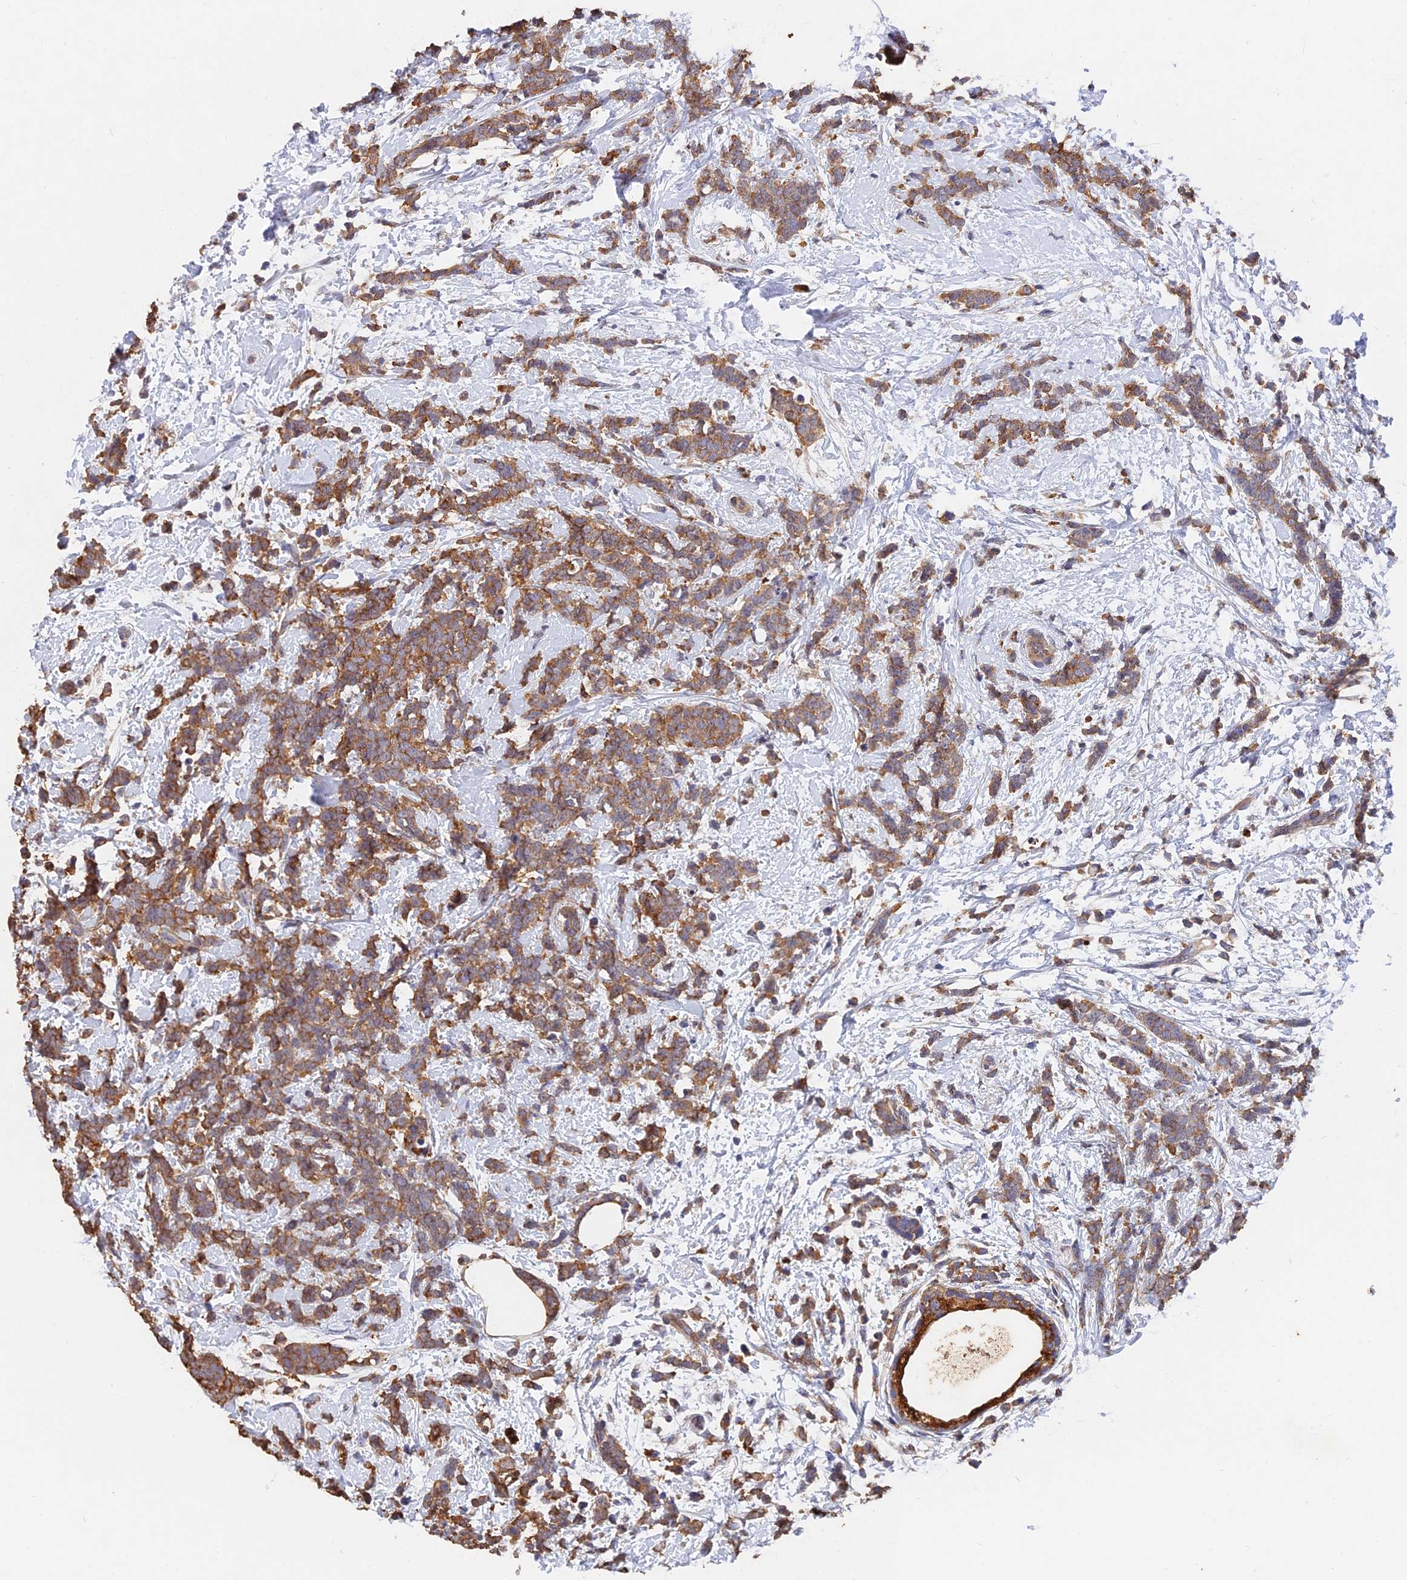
{"staining": {"intensity": "moderate", "quantity": ">75%", "location": "cytoplasmic/membranous"}, "tissue": "breast cancer", "cell_type": "Tumor cells", "image_type": "cancer", "snomed": [{"axis": "morphology", "description": "Lobular carcinoma"}, {"axis": "topography", "description": "Breast"}], "caption": "Immunohistochemistry (IHC) of breast cancer (lobular carcinoma) shows medium levels of moderate cytoplasmic/membranous positivity in about >75% of tumor cells.", "gene": "SLC38A11", "patient": {"sex": "female", "age": 58}}